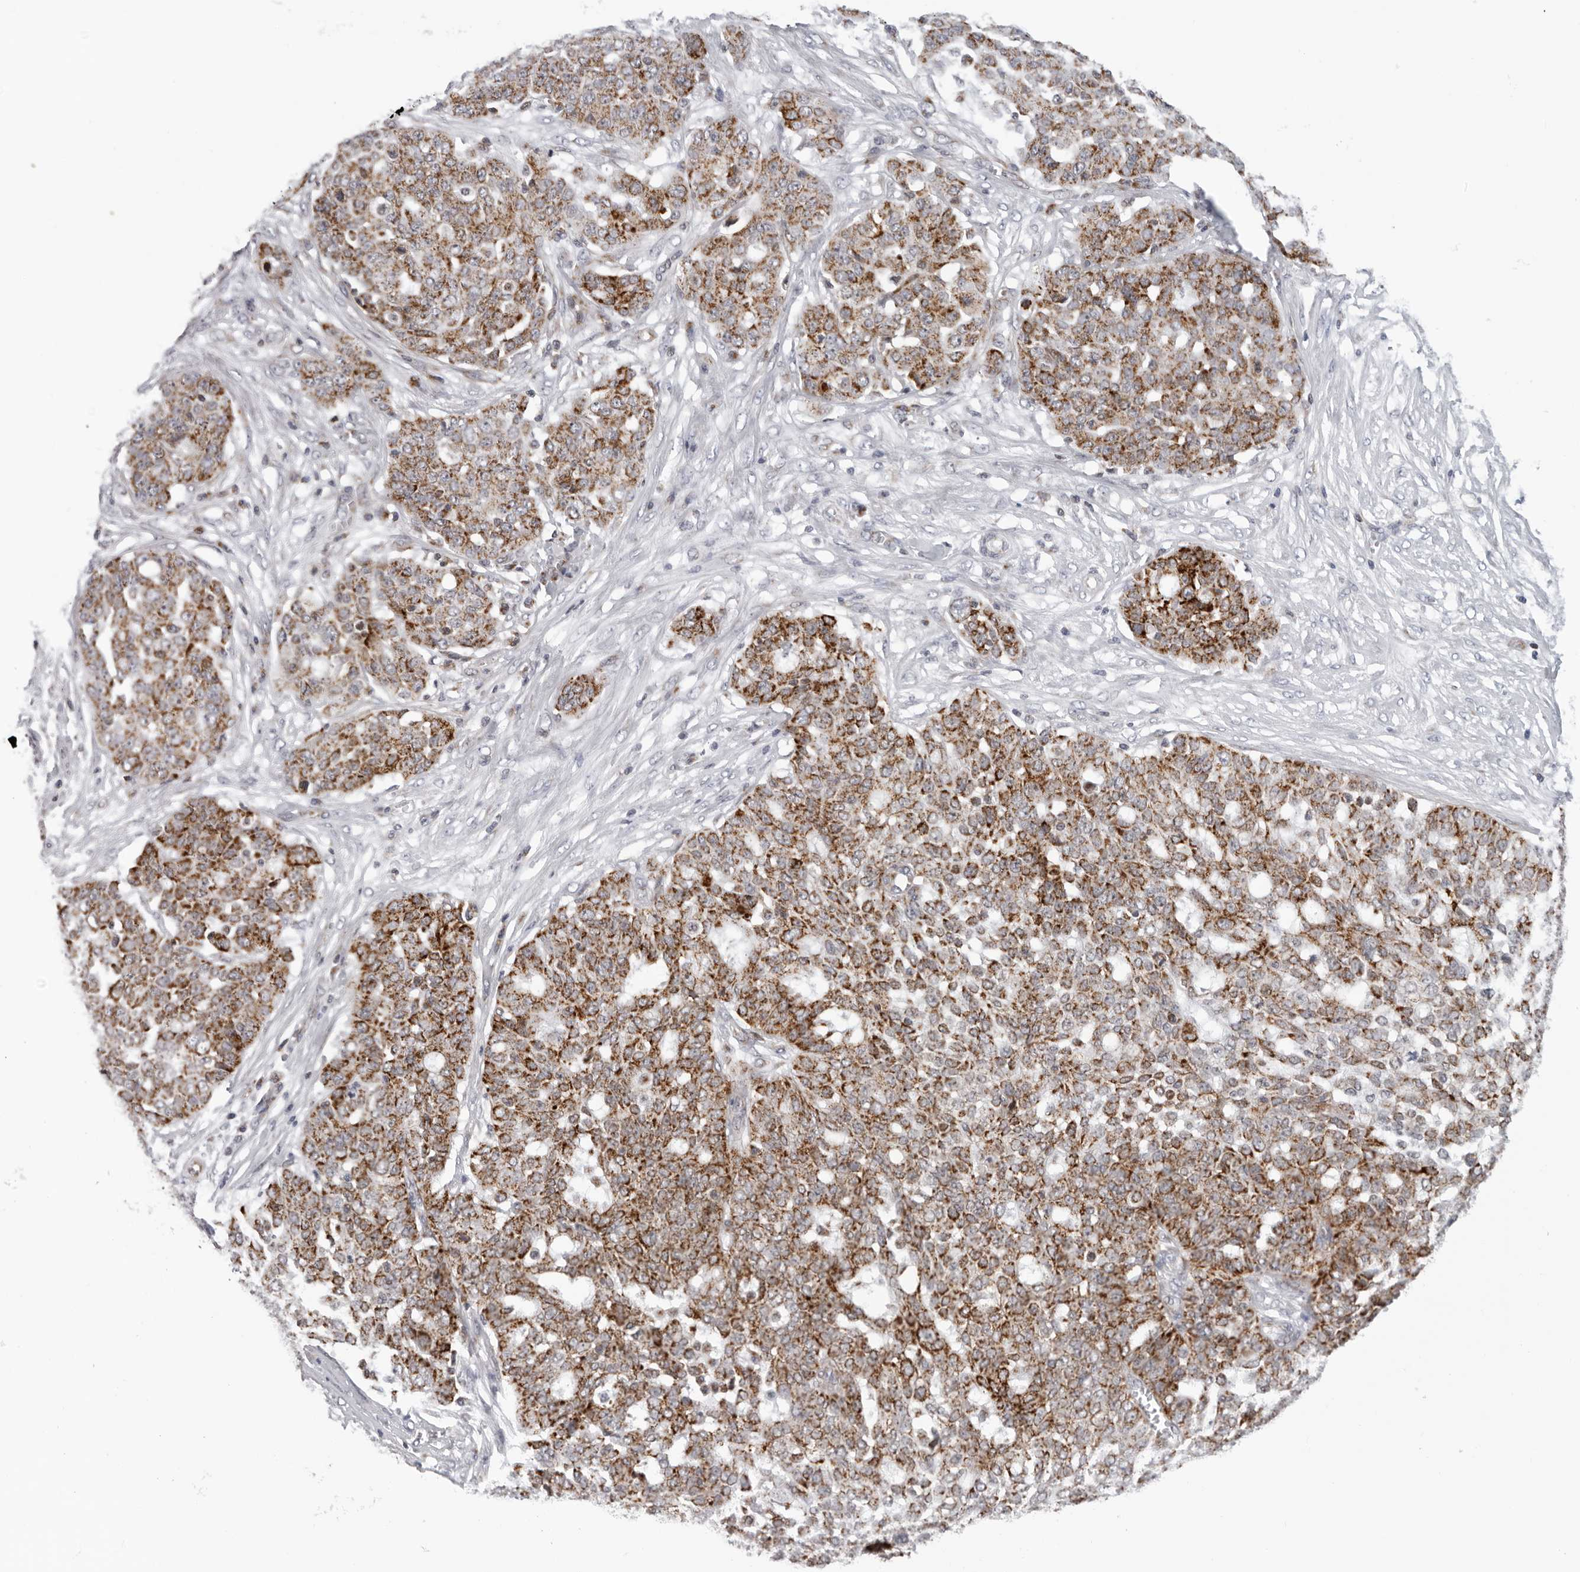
{"staining": {"intensity": "moderate", "quantity": ">75%", "location": "cytoplasmic/membranous"}, "tissue": "ovarian cancer", "cell_type": "Tumor cells", "image_type": "cancer", "snomed": [{"axis": "morphology", "description": "Cystadenocarcinoma, serous, NOS"}, {"axis": "topography", "description": "Soft tissue"}, {"axis": "topography", "description": "Ovary"}], "caption": "The immunohistochemical stain shows moderate cytoplasmic/membranous expression in tumor cells of ovarian cancer tissue. Using DAB (brown) and hematoxylin (blue) stains, captured at high magnification using brightfield microscopy.", "gene": "CPT2", "patient": {"sex": "female", "age": 57}}